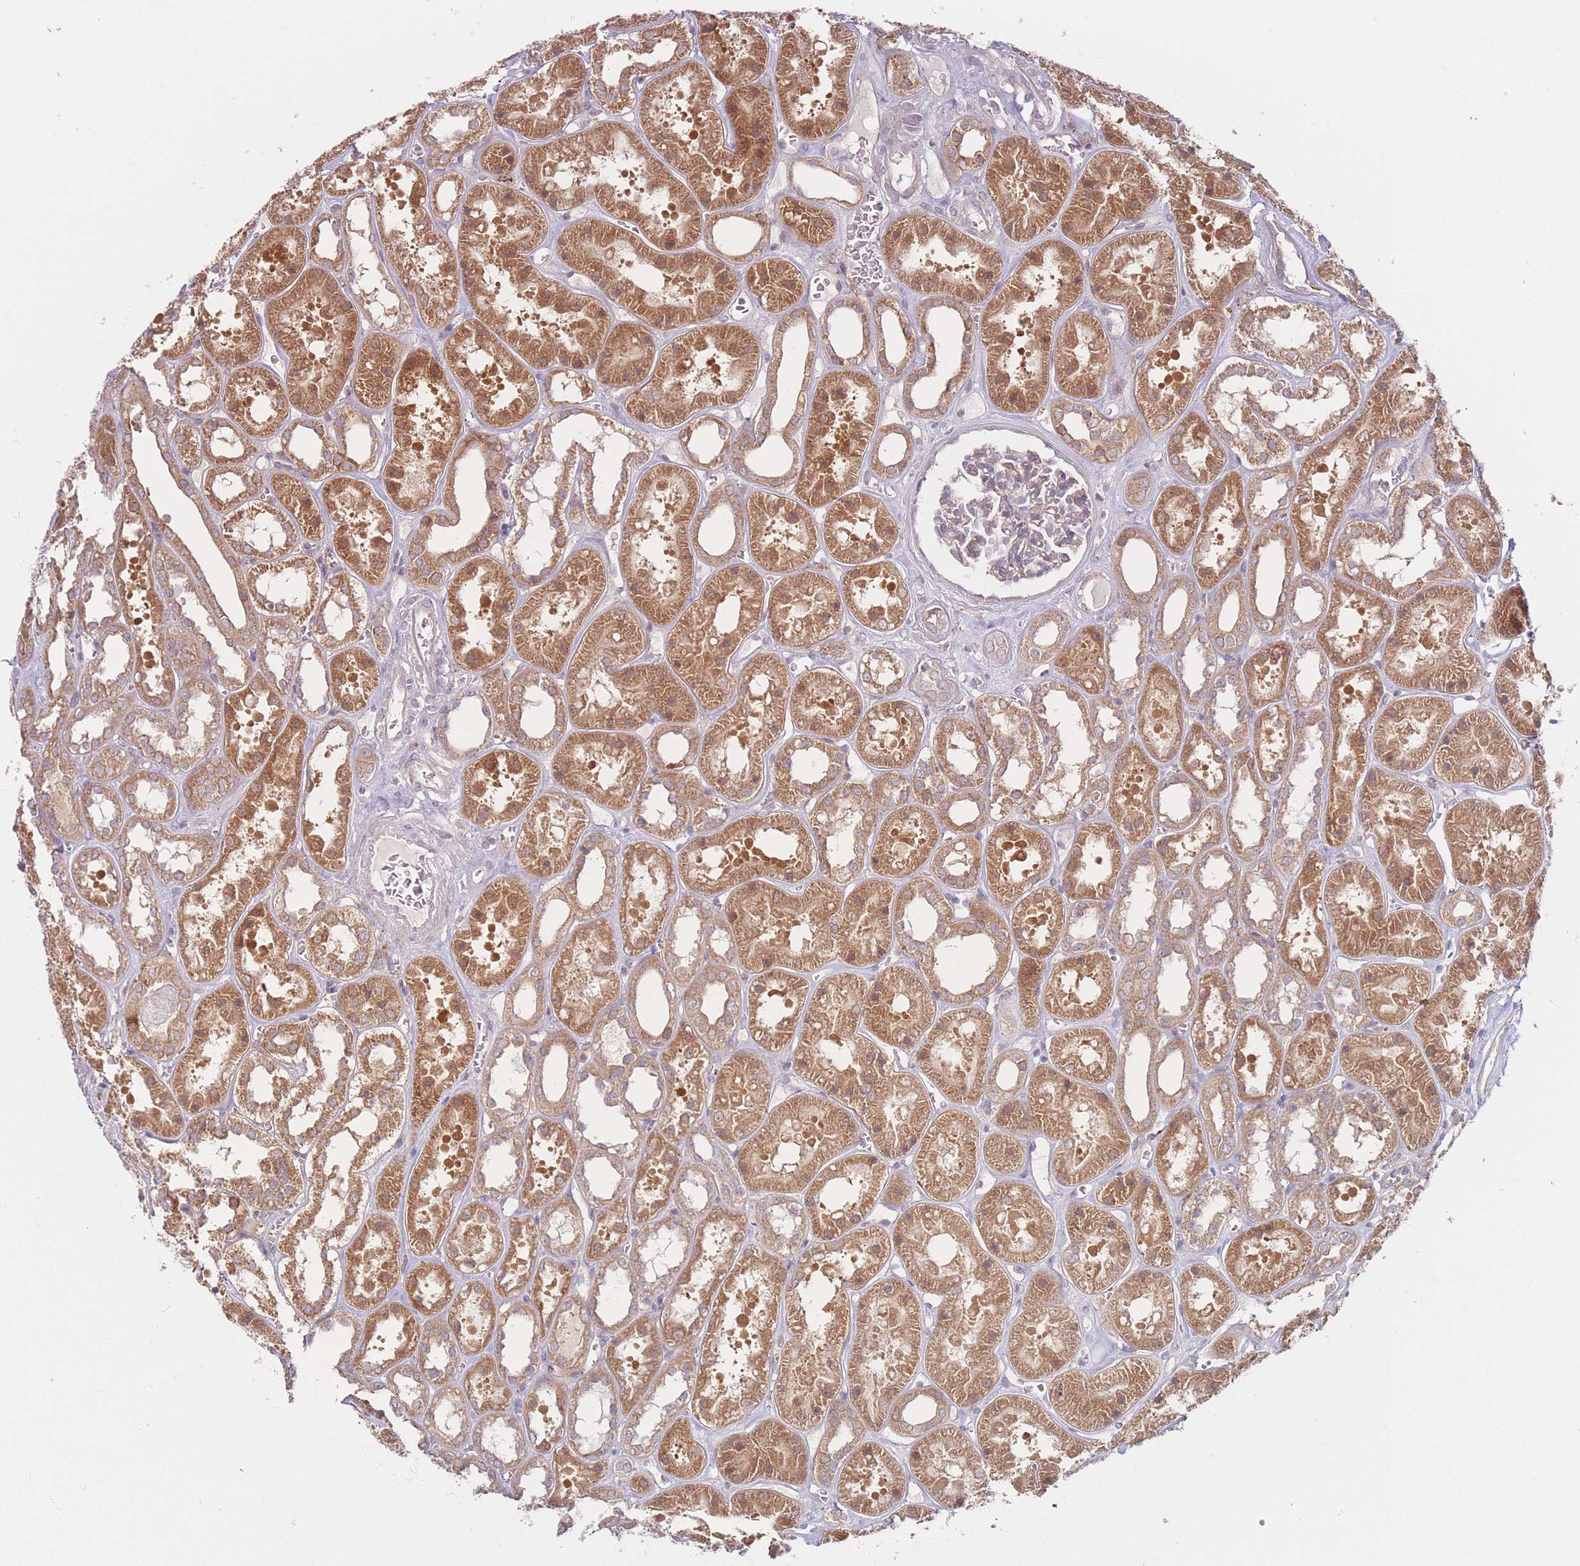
{"staining": {"intensity": "weak", "quantity": "<25%", "location": "cytoplasmic/membranous"}, "tissue": "kidney", "cell_type": "Cells in glomeruli", "image_type": "normal", "snomed": [{"axis": "morphology", "description": "Normal tissue, NOS"}, {"axis": "topography", "description": "Kidney"}], "caption": "Protein analysis of benign kidney exhibits no significant expression in cells in glomeruli. Nuclei are stained in blue.", "gene": "PPM1A", "patient": {"sex": "female", "age": 41}}